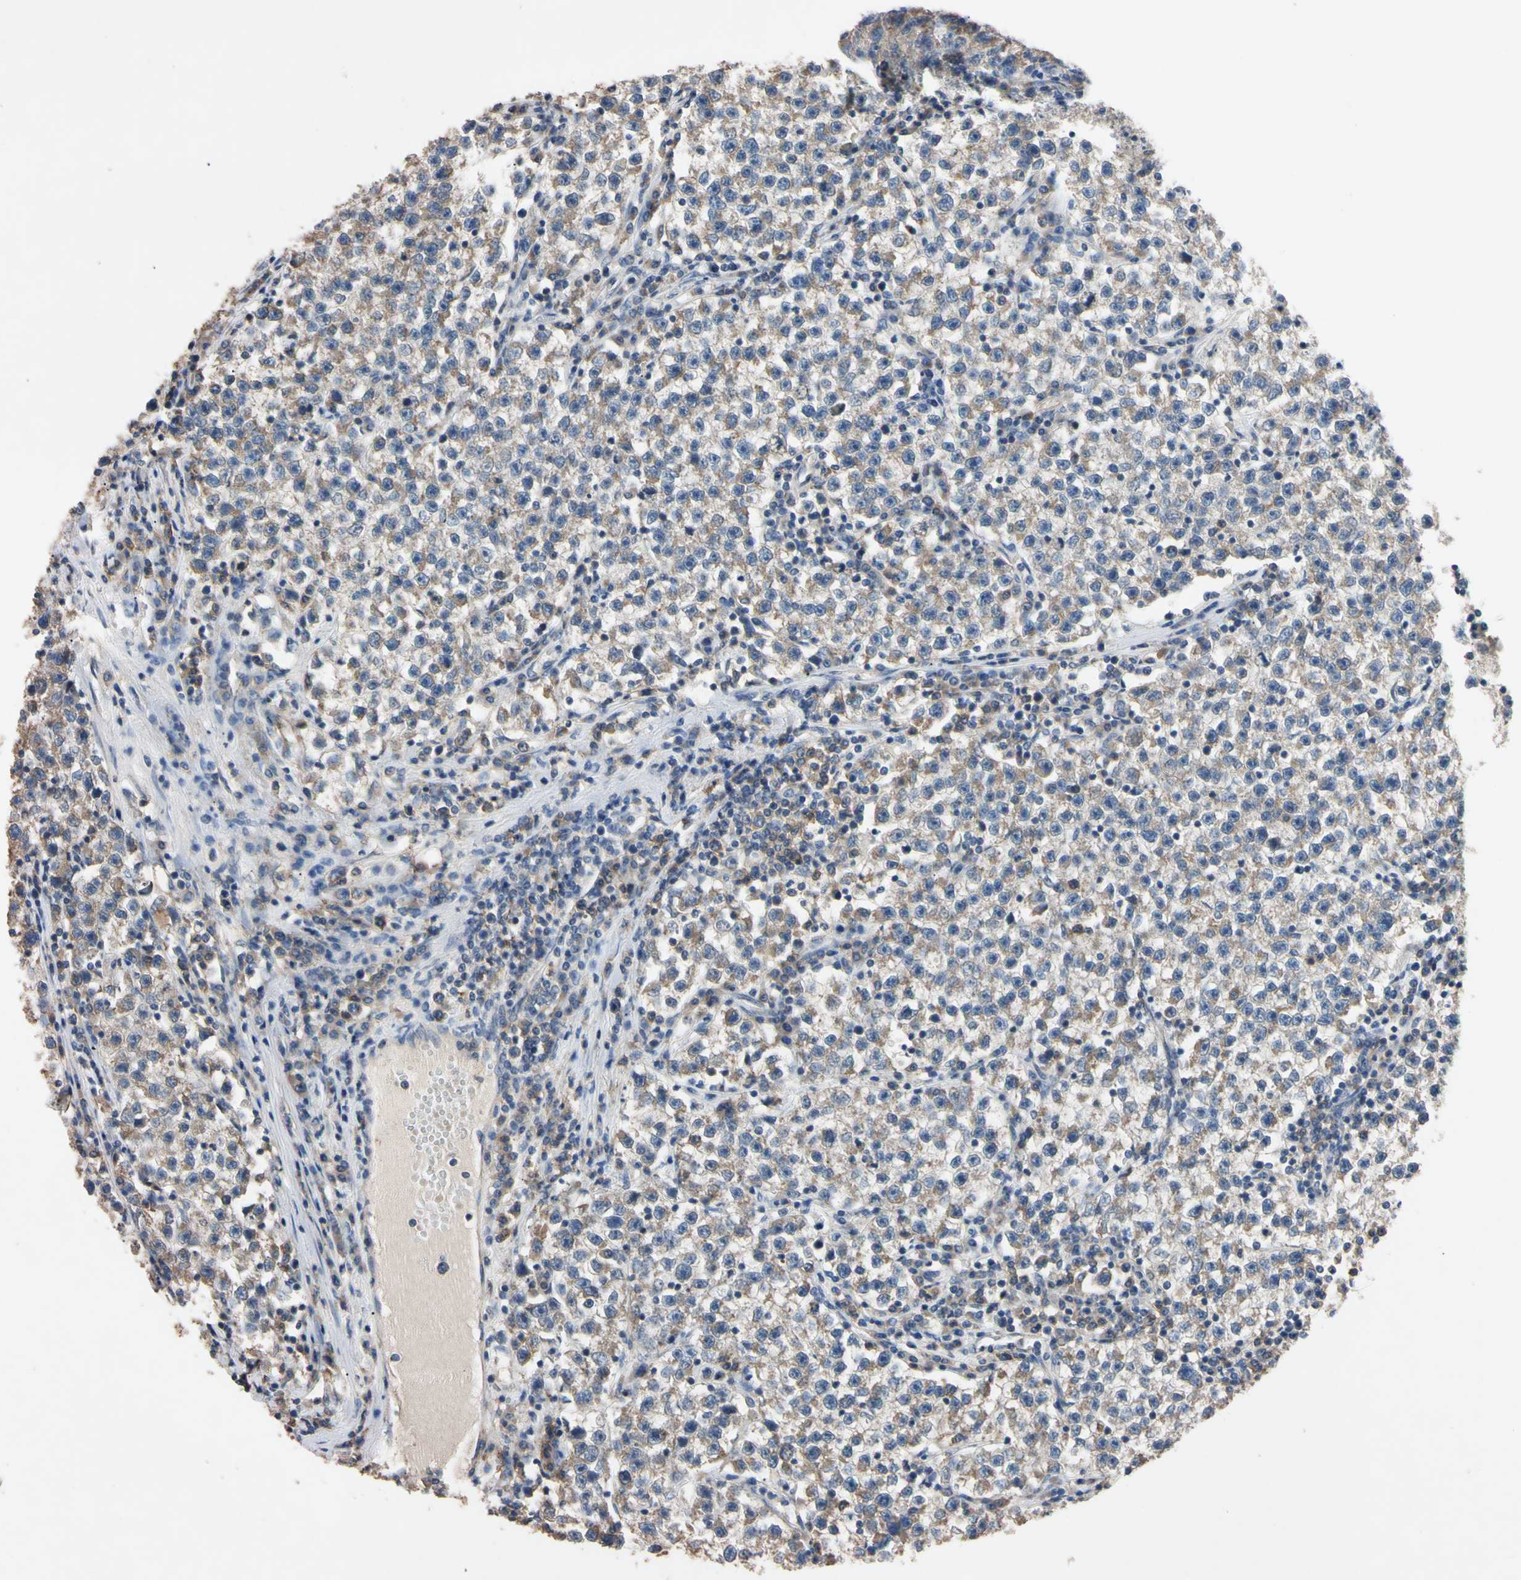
{"staining": {"intensity": "weak", "quantity": ">75%", "location": "cytoplasmic/membranous"}, "tissue": "testis cancer", "cell_type": "Tumor cells", "image_type": "cancer", "snomed": [{"axis": "morphology", "description": "Seminoma, NOS"}, {"axis": "topography", "description": "Testis"}], "caption": "This micrograph shows IHC staining of testis cancer (seminoma), with low weak cytoplasmic/membranous staining in about >75% of tumor cells.", "gene": "PNKD", "patient": {"sex": "male", "age": 22}}